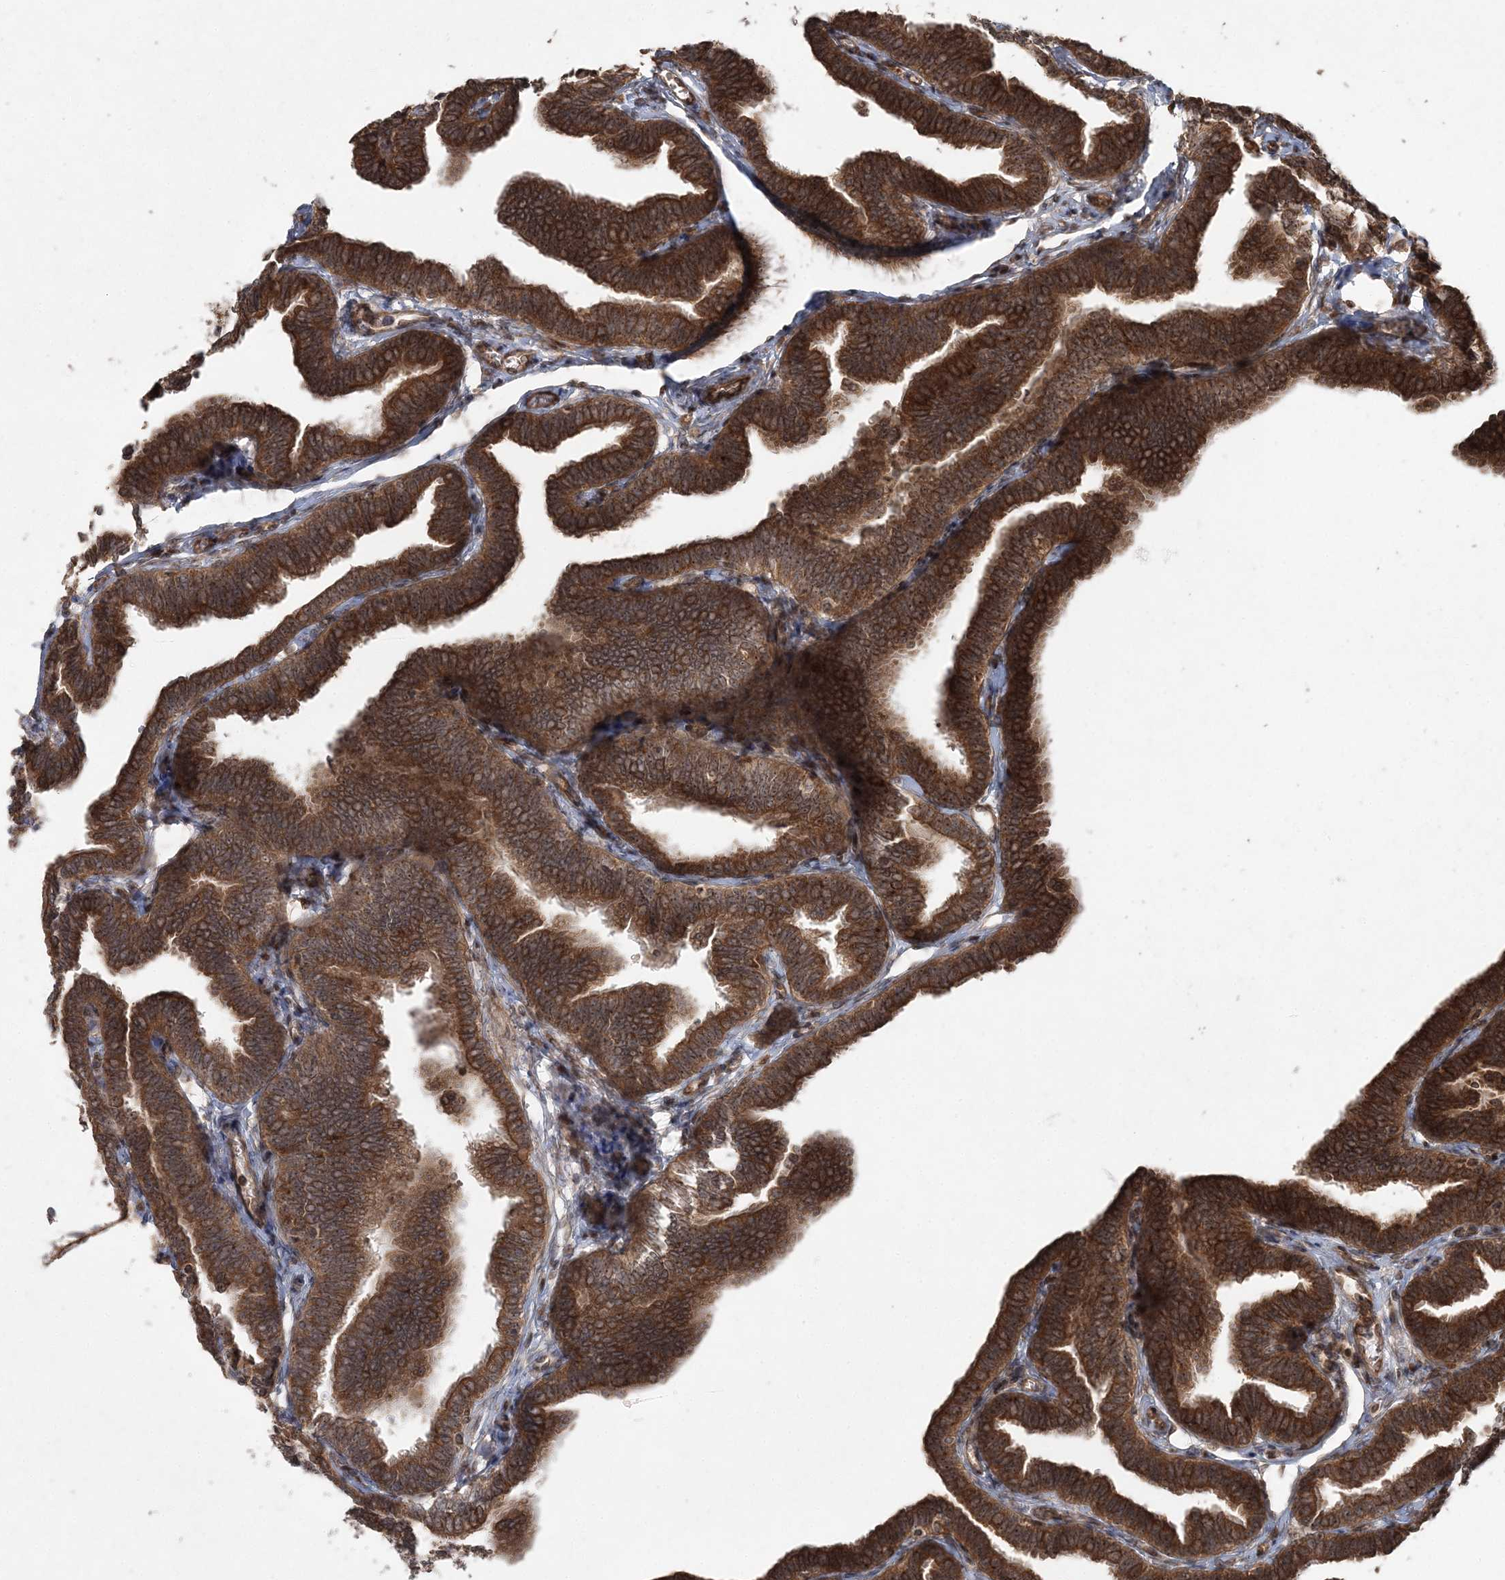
{"staining": {"intensity": "strong", "quantity": ">75%", "location": "cytoplasmic/membranous,nuclear"}, "tissue": "fallopian tube", "cell_type": "Glandular cells", "image_type": "normal", "snomed": [{"axis": "morphology", "description": "Normal tissue, NOS"}, {"axis": "topography", "description": "Fallopian tube"}, {"axis": "topography", "description": "Ovary"}], "caption": "A micrograph of fallopian tube stained for a protein reveals strong cytoplasmic/membranous,nuclear brown staining in glandular cells. The staining was performed using DAB (3,3'-diaminobenzidine) to visualize the protein expression in brown, while the nuclei were stained in blue with hematoxylin (Magnification: 20x).", "gene": "SERINC1", "patient": {"sex": "female", "age": 23}}